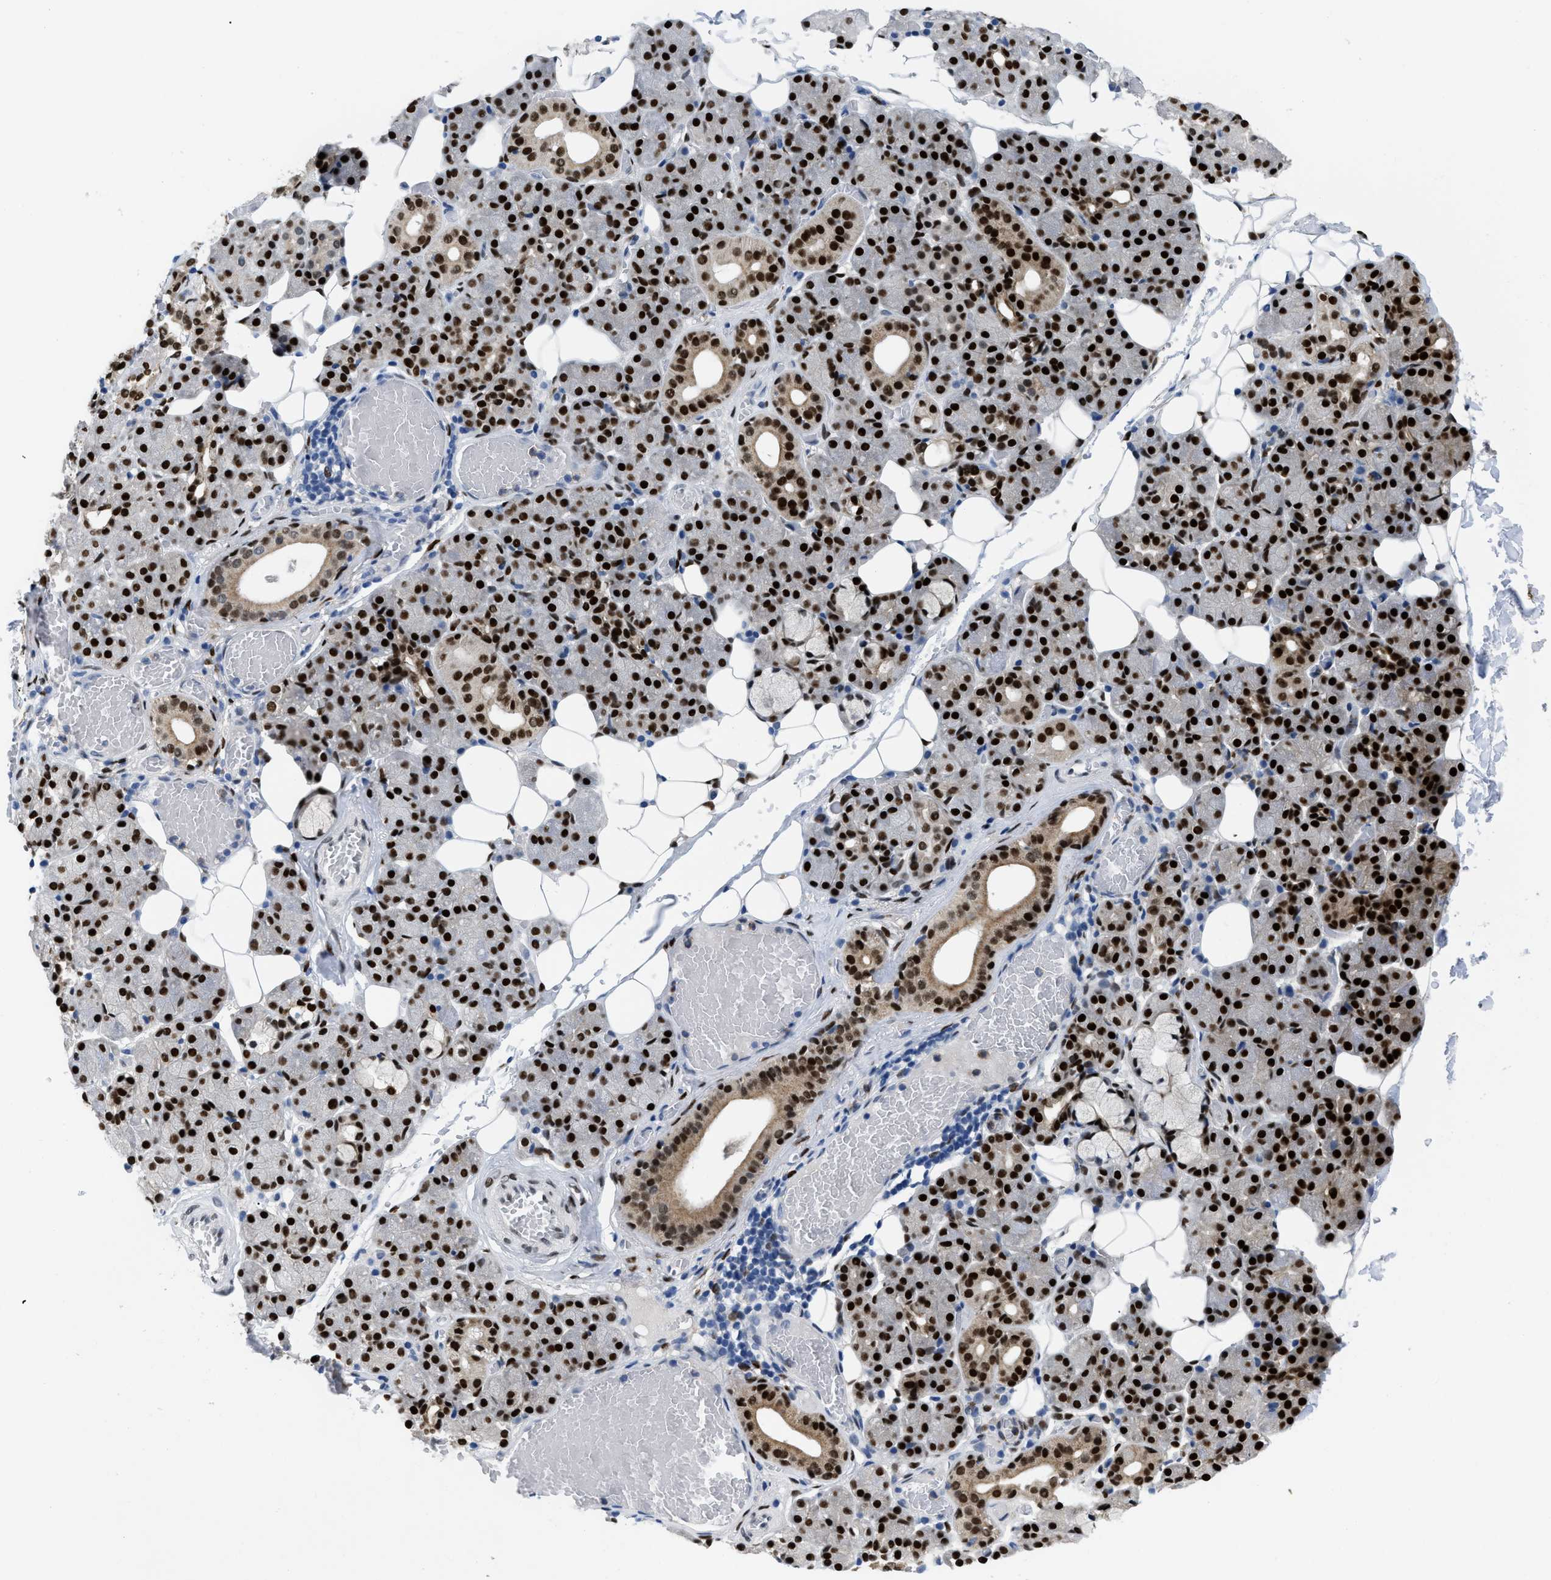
{"staining": {"intensity": "strong", "quantity": ">75%", "location": "nuclear"}, "tissue": "salivary gland", "cell_type": "Glandular cells", "image_type": "normal", "snomed": [{"axis": "morphology", "description": "Normal tissue, NOS"}, {"axis": "topography", "description": "Salivary gland"}], "caption": "High-magnification brightfield microscopy of normal salivary gland stained with DAB (brown) and counterstained with hematoxylin (blue). glandular cells exhibit strong nuclear expression is seen in about>75% of cells. Immunohistochemistry (ihc) stains the protein of interest in brown and the nuclei are stained blue.", "gene": "NFIX", "patient": {"sex": "male", "age": 63}}